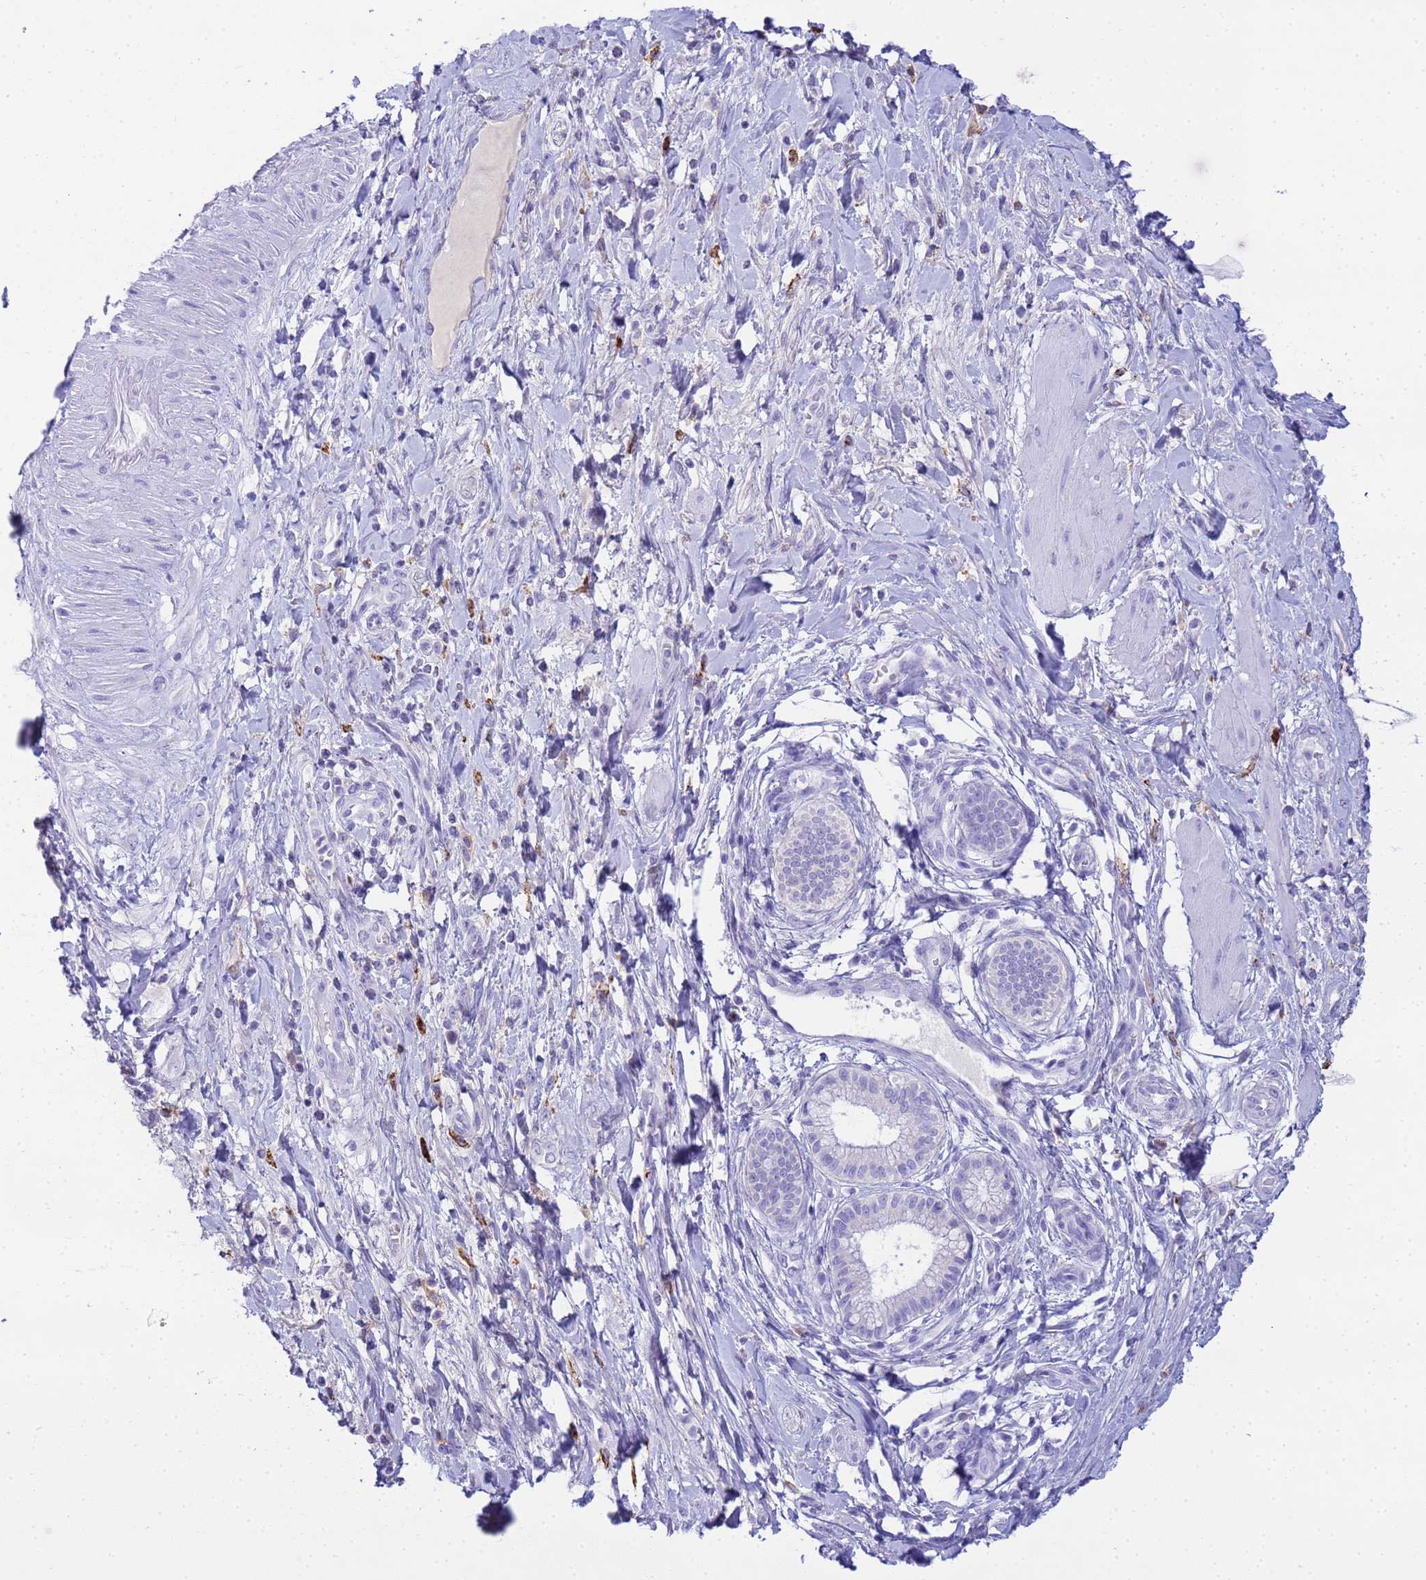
{"staining": {"intensity": "negative", "quantity": "none", "location": "none"}, "tissue": "pancreatic cancer", "cell_type": "Tumor cells", "image_type": "cancer", "snomed": [{"axis": "morphology", "description": "Adenocarcinoma, NOS"}, {"axis": "topography", "description": "Pancreas"}], "caption": "Image shows no protein positivity in tumor cells of pancreatic cancer (adenocarcinoma) tissue.", "gene": "AQP12A", "patient": {"sex": "male", "age": 72}}